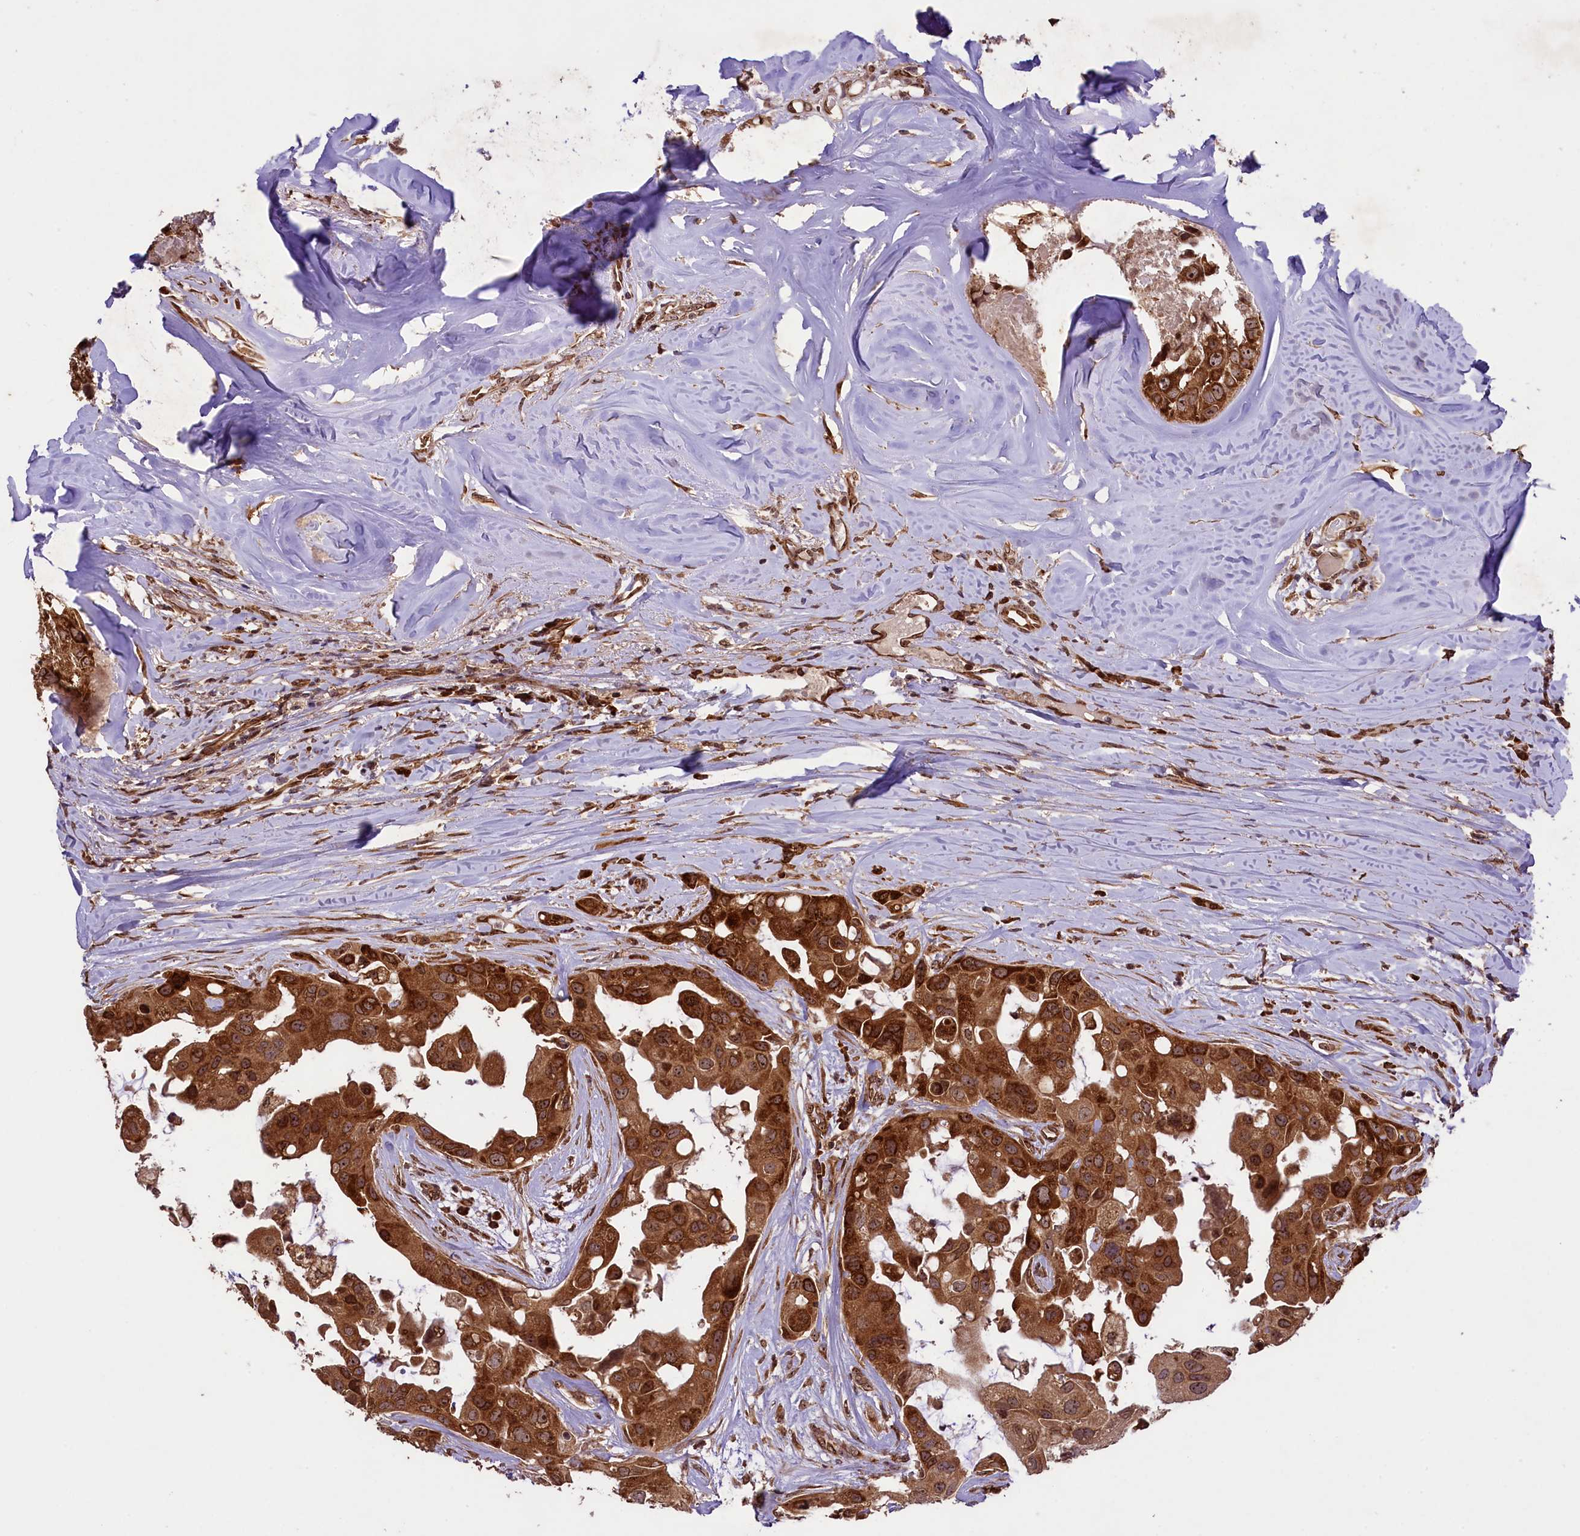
{"staining": {"intensity": "strong", "quantity": ">75%", "location": "cytoplasmic/membranous"}, "tissue": "head and neck cancer", "cell_type": "Tumor cells", "image_type": "cancer", "snomed": [{"axis": "morphology", "description": "Adenocarcinoma, NOS"}, {"axis": "morphology", "description": "Adenocarcinoma, metastatic, NOS"}, {"axis": "topography", "description": "Head-Neck"}], "caption": "Head and neck cancer (metastatic adenocarcinoma) stained for a protein (brown) demonstrates strong cytoplasmic/membranous positive staining in approximately >75% of tumor cells.", "gene": "LARP4", "patient": {"sex": "male", "age": 75}}